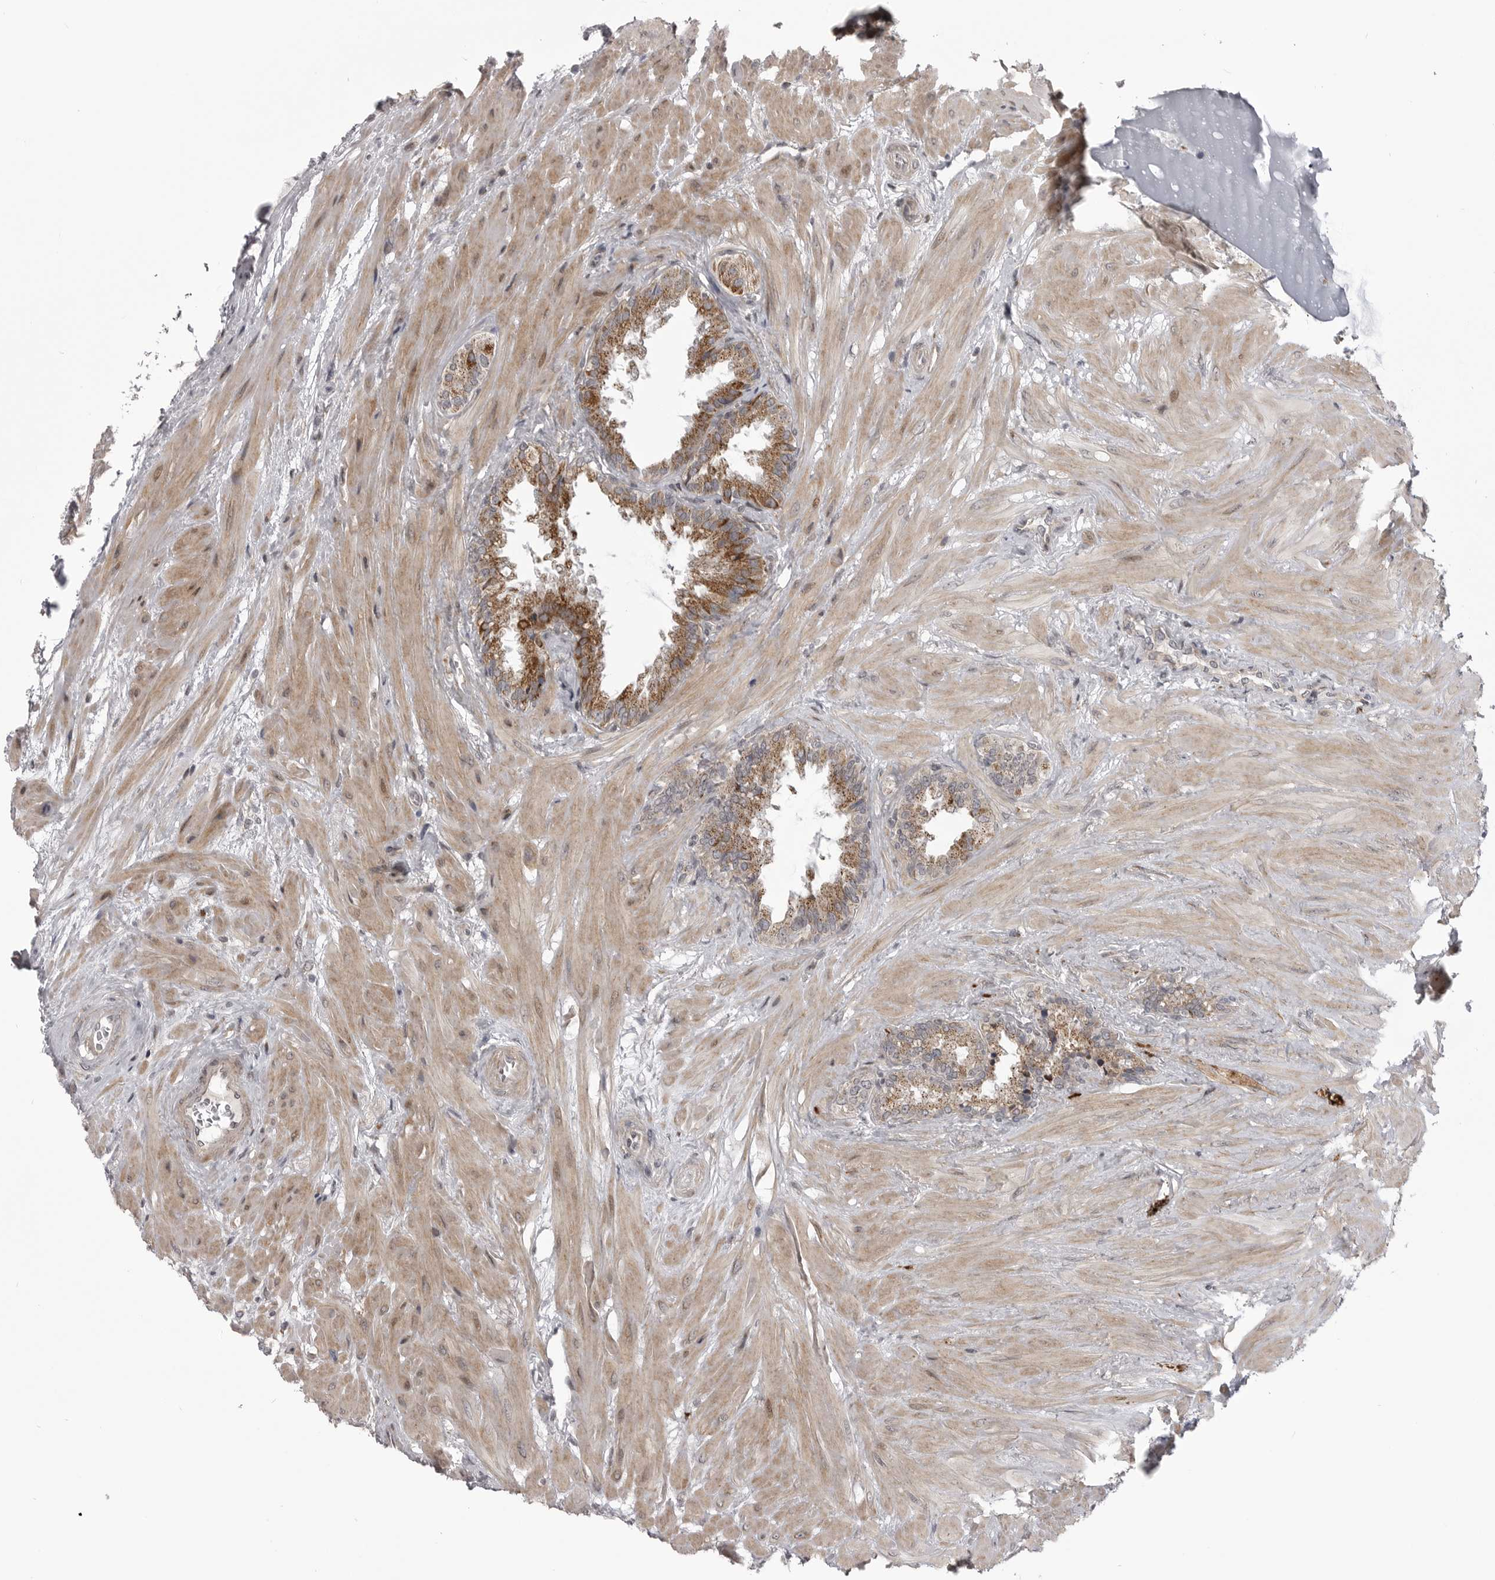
{"staining": {"intensity": "moderate", "quantity": ">75%", "location": "cytoplasmic/membranous"}, "tissue": "seminal vesicle", "cell_type": "Glandular cells", "image_type": "normal", "snomed": [{"axis": "morphology", "description": "Normal tissue, NOS"}, {"axis": "topography", "description": "Seminal veicle"}], "caption": "Benign seminal vesicle was stained to show a protein in brown. There is medium levels of moderate cytoplasmic/membranous expression in about >75% of glandular cells.", "gene": "TMPRSS11F", "patient": {"sex": "male", "age": 46}}